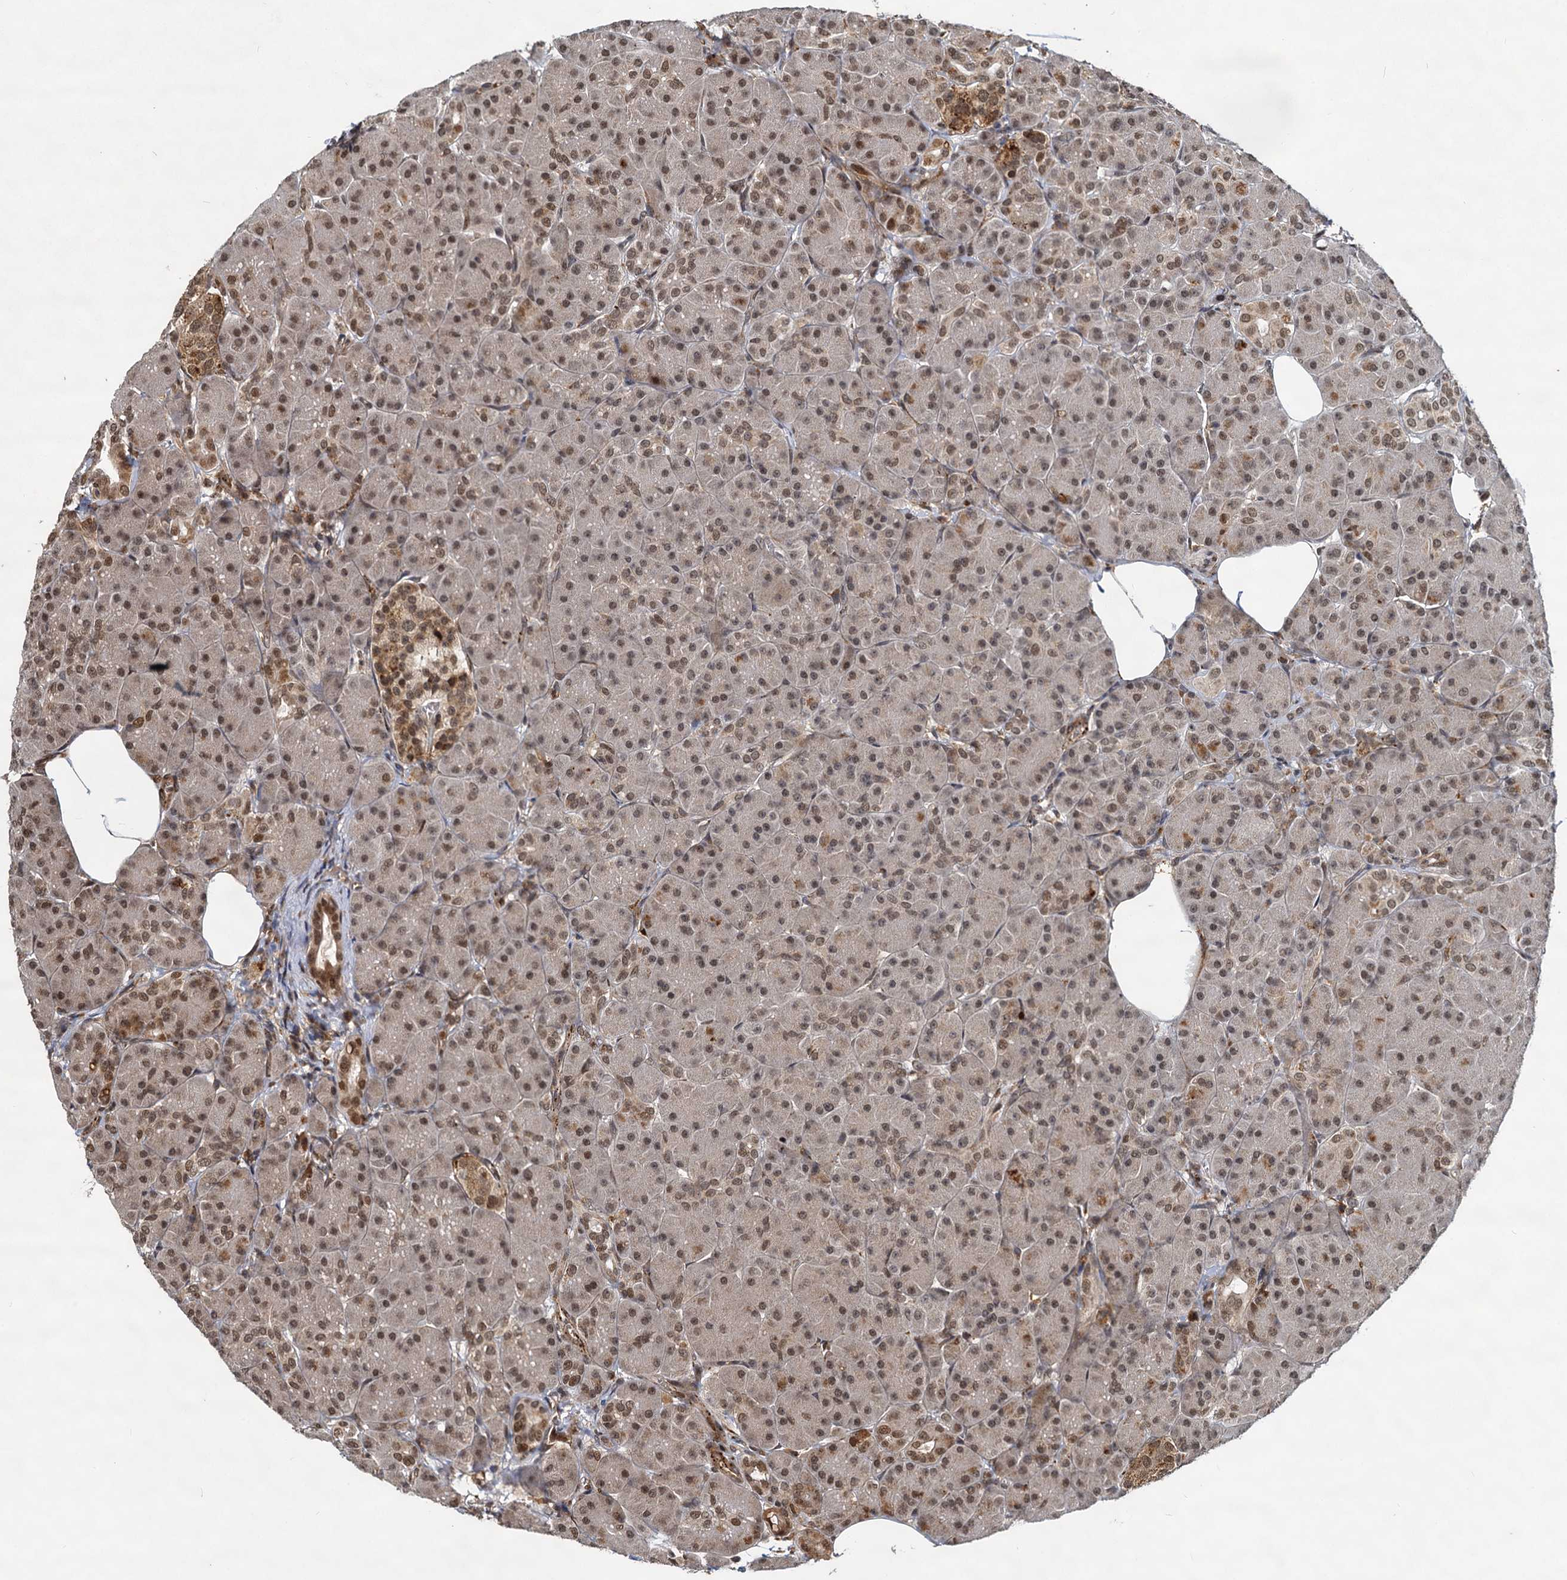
{"staining": {"intensity": "moderate", "quantity": ">75%", "location": "nuclear"}, "tissue": "pancreas", "cell_type": "Exocrine glandular cells", "image_type": "normal", "snomed": [{"axis": "morphology", "description": "Normal tissue, NOS"}, {"axis": "topography", "description": "Pancreas"}], "caption": "Protein staining displays moderate nuclear staining in approximately >75% of exocrine glandular cells in benign pancreas.", "gene": "TRIM23", "patient": {"sex": "male", "age": 63}}